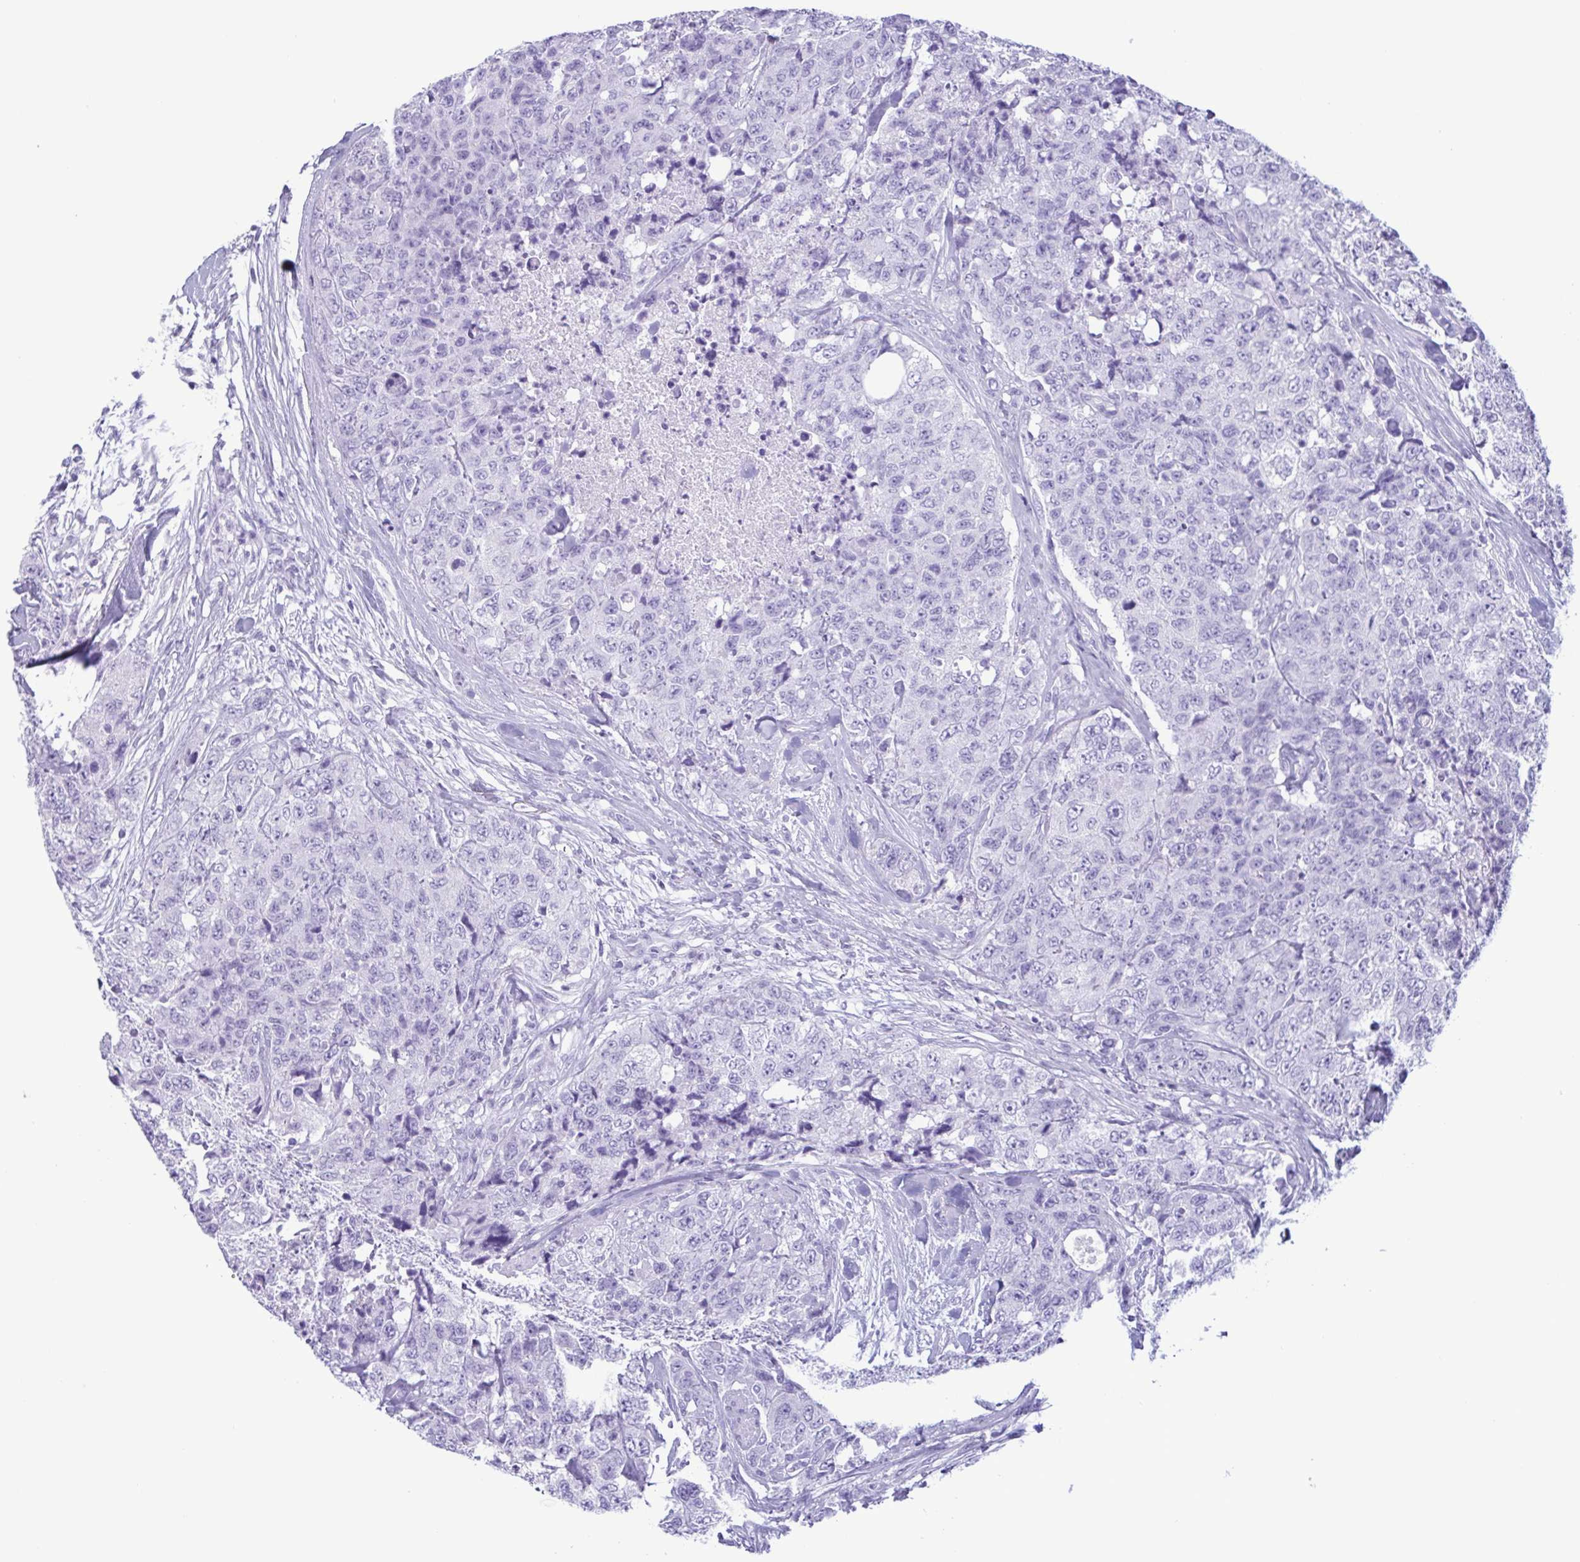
{"staining": {"intensity": "negative", "quantity": "none", "location": "none"}, "tissue": "urothelial cancer", "cell_type": "Tumor cells", "image_type": "cancer", "snomed": [{"axis": "morphology", "description": "Urothelial carcinoma, High grade"}, {"axis": "topography", "description": "Urinary bladder"}], "caption": "Micrograph shows no protein positivity in tumor cells of urothelial carcinoma (high-grade) tissue. (DAB immunohistochemistry visualized using brightfield microscopy, high magnification).", "gene": "LTF", "patient": {"sex": "female", "age": 78}}